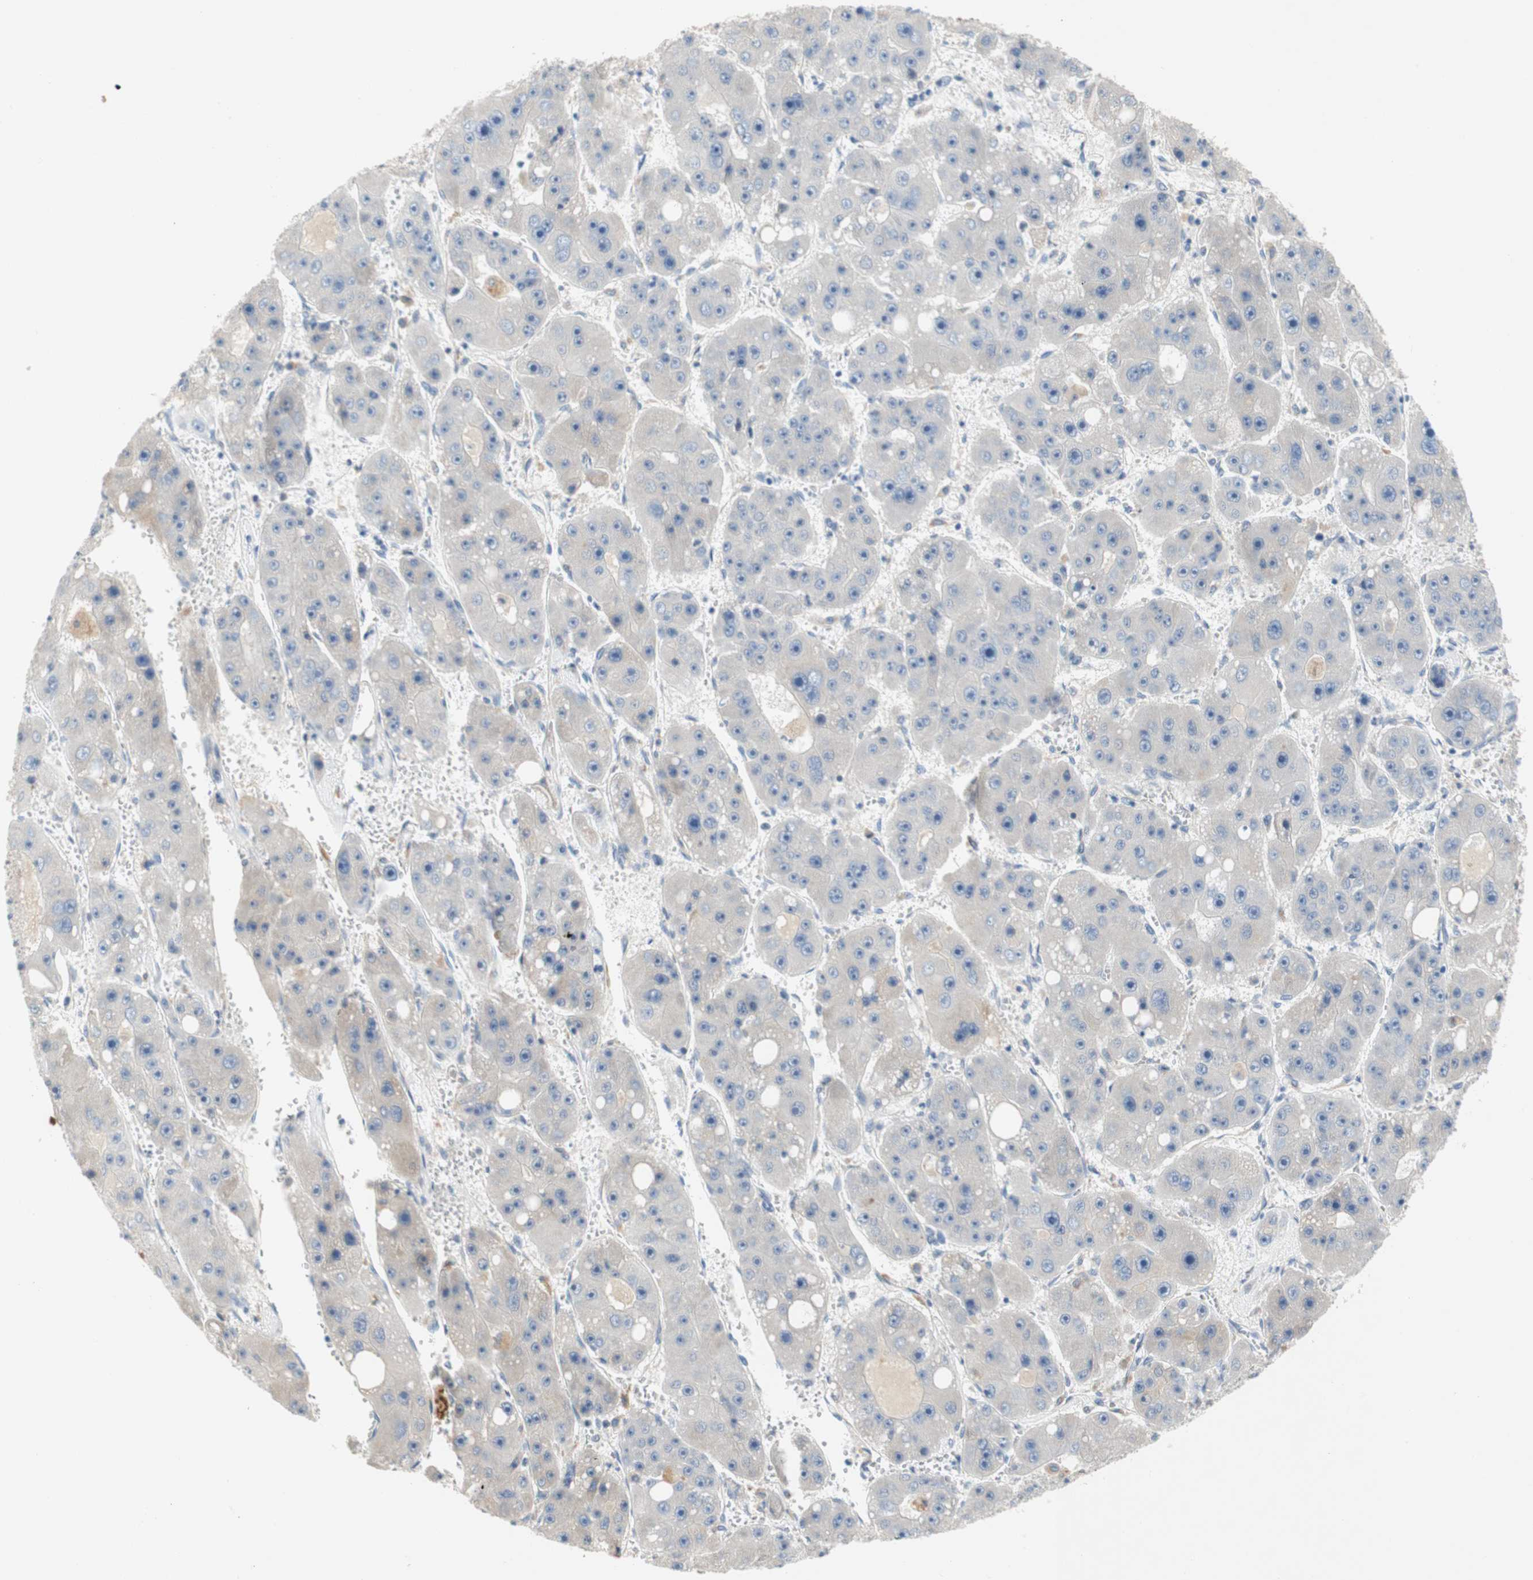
{"staining": {"intensity": "negative", "quantity": "none", "location": "none"}, "tissue": "liver cancer", "cell_type": "Tumor cells", "image_type": "cancer", "snomed": [{"axis": "morphology", "description": "Carcinoma, Hepatocellular, NOS"}, {"axis": "topography", "description": "Liver"}], "caption": "The image reveals no staining of tumor cells in liver cancer (hepatocellular carcinoma).", "gene": "RELB", "patient": {"sex": "female", "age": 61}}